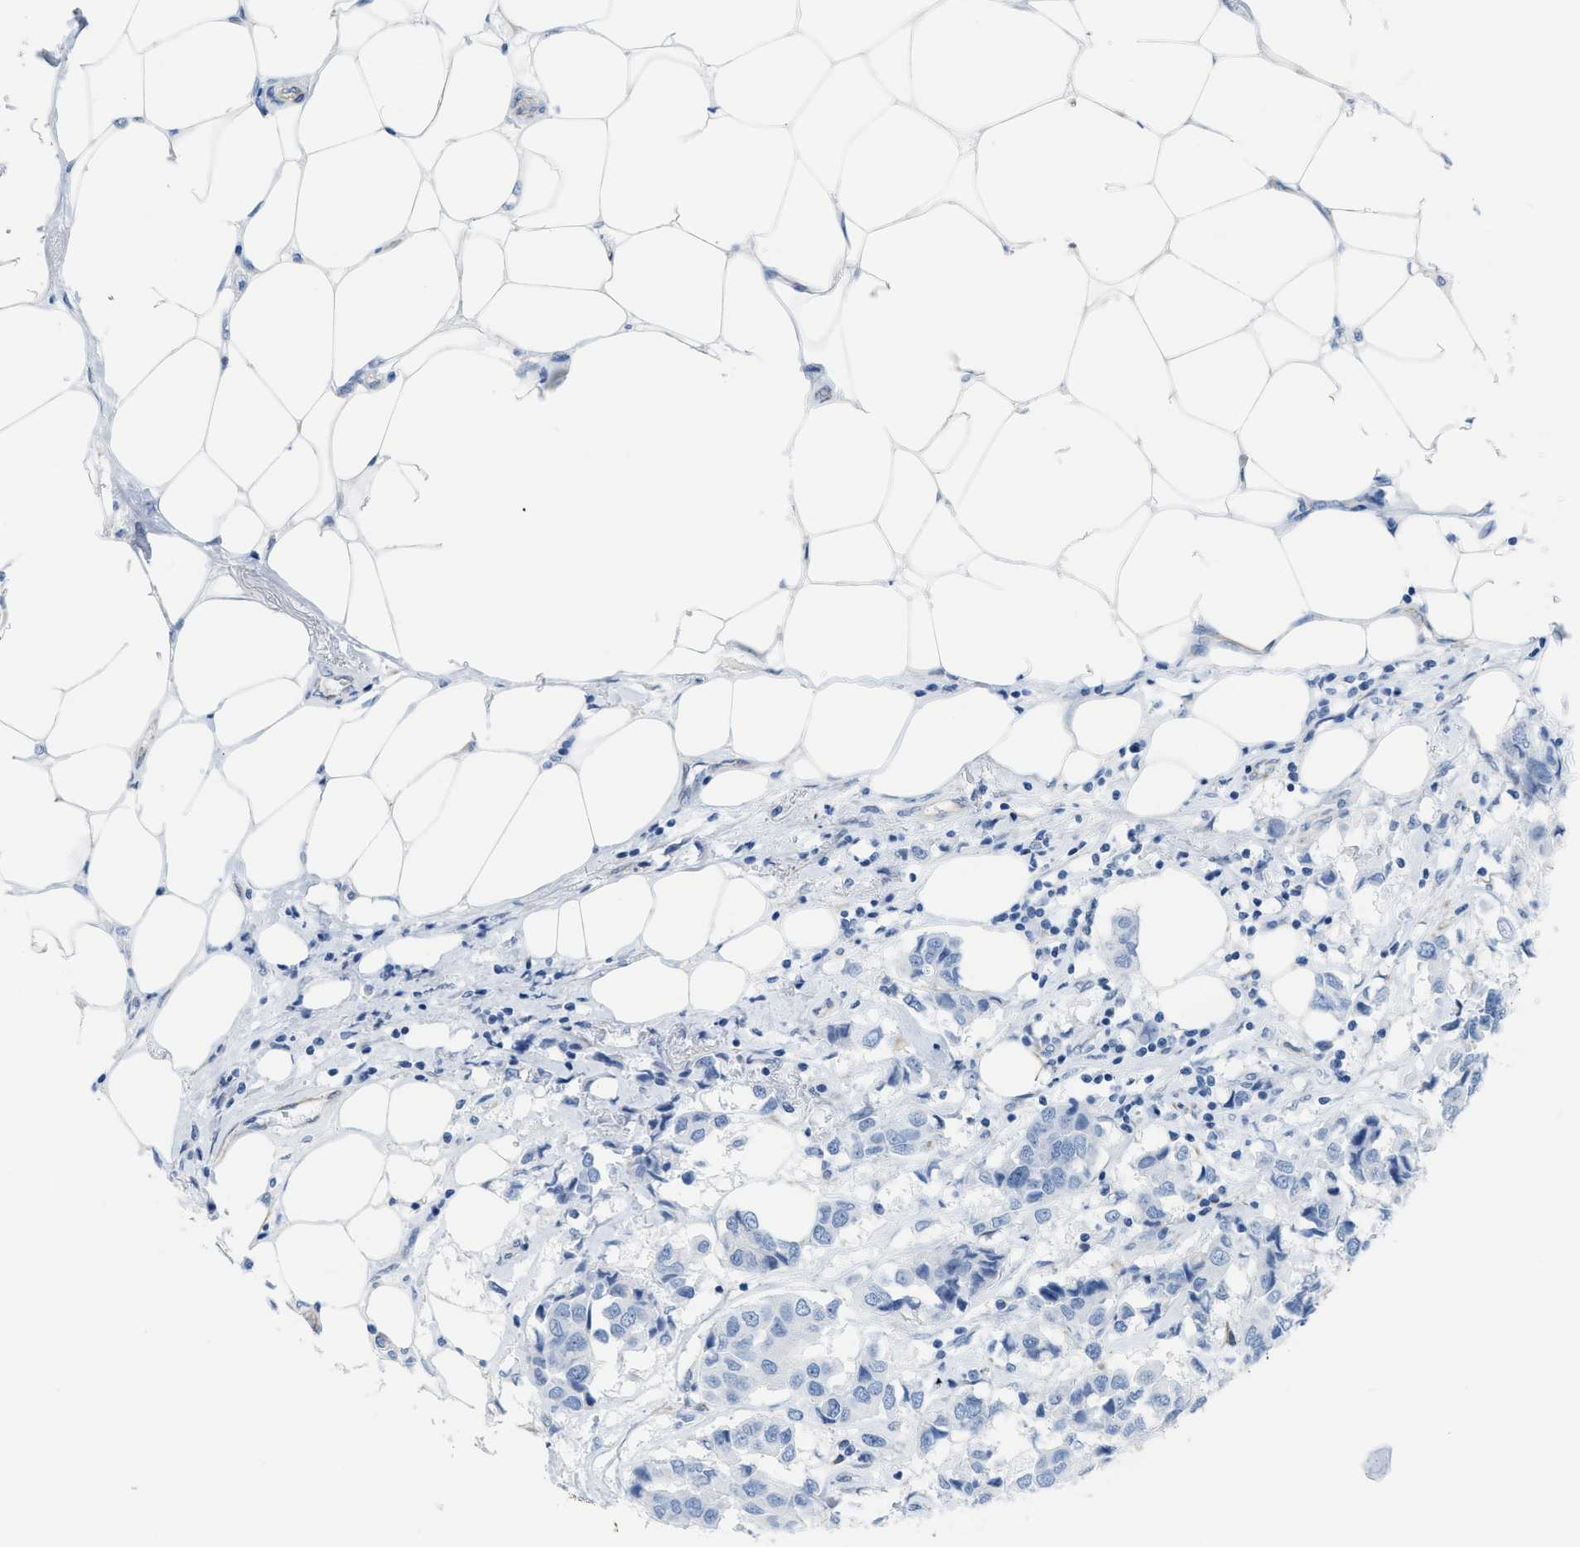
{"staining": {"intensity": "negative", "quantity": "none", "location": "none"}, "tissue": "breast cancer", "cell_type": "Tumor cells", "image_type": "cancer", "snomed": [{"axis": "morphology", "description": "Duct carcinoma"}, {"axis": "topography", "description": "Breast"}], "caption": "Immunohistochemistry image of neoplastic tissue: breast cancer stained with DAB exhibits no significant protein staining in tumor cells.", "gene": "SLC12A1", "patient": {"sex": "female", "age": 80}}